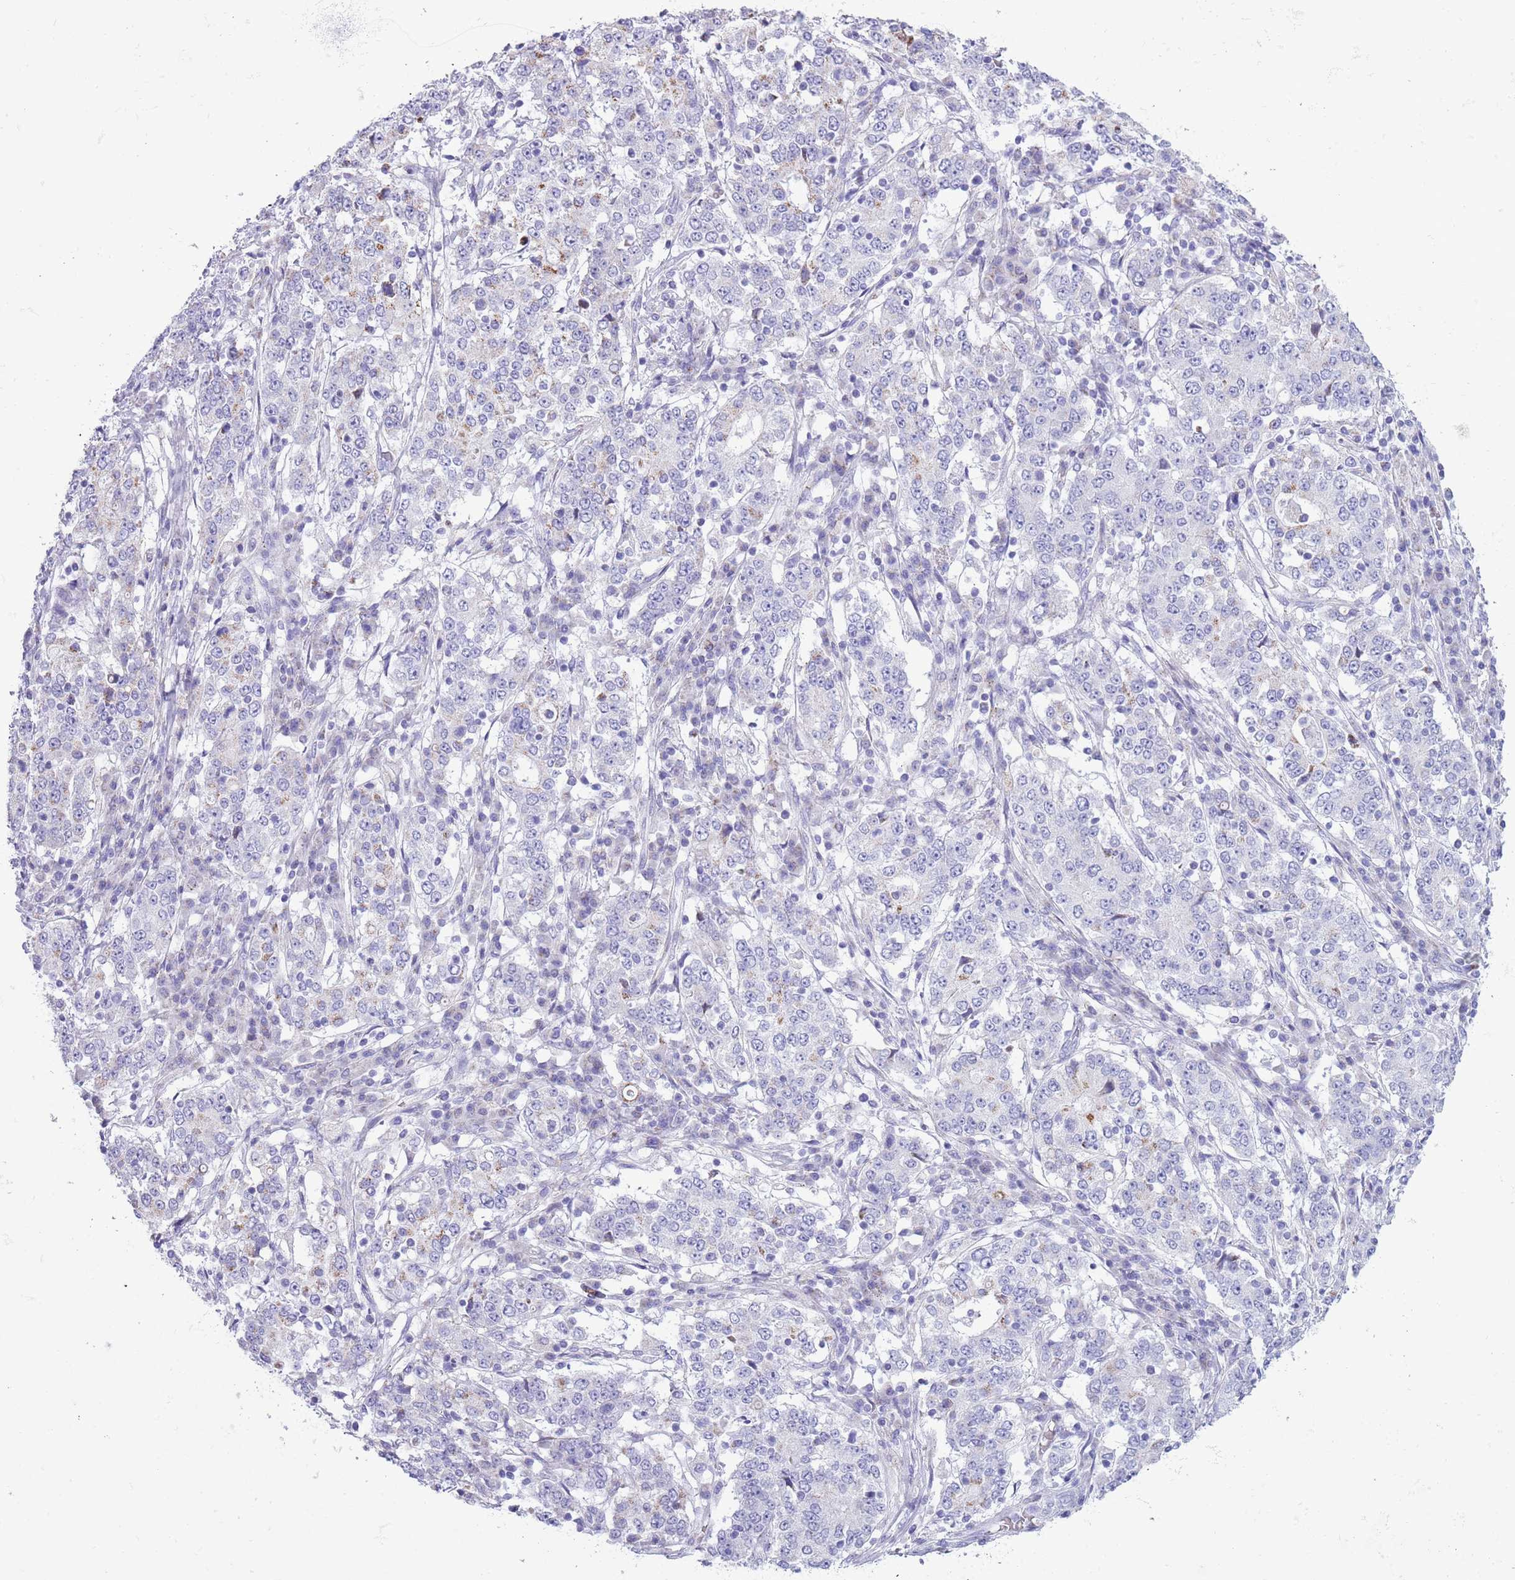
{"staining": {"intensity": "negative", "quantity": "none", "location": "none"}, "tissue": "stomach cancer", "cell_type": "Tumor cells", "image_type": "cancer", "snomed": [{"axis": "morphology", "description": "Adenocarcinoma, NOS"}, {"axis": "topography", "description": "Stomach"}], "caption": "Tumor cells are negative for brown protein staining in stomach cancer (adenocarcinoma).", "gene": "MOCOS", "patient": {"sex": "male", "age": 59}}